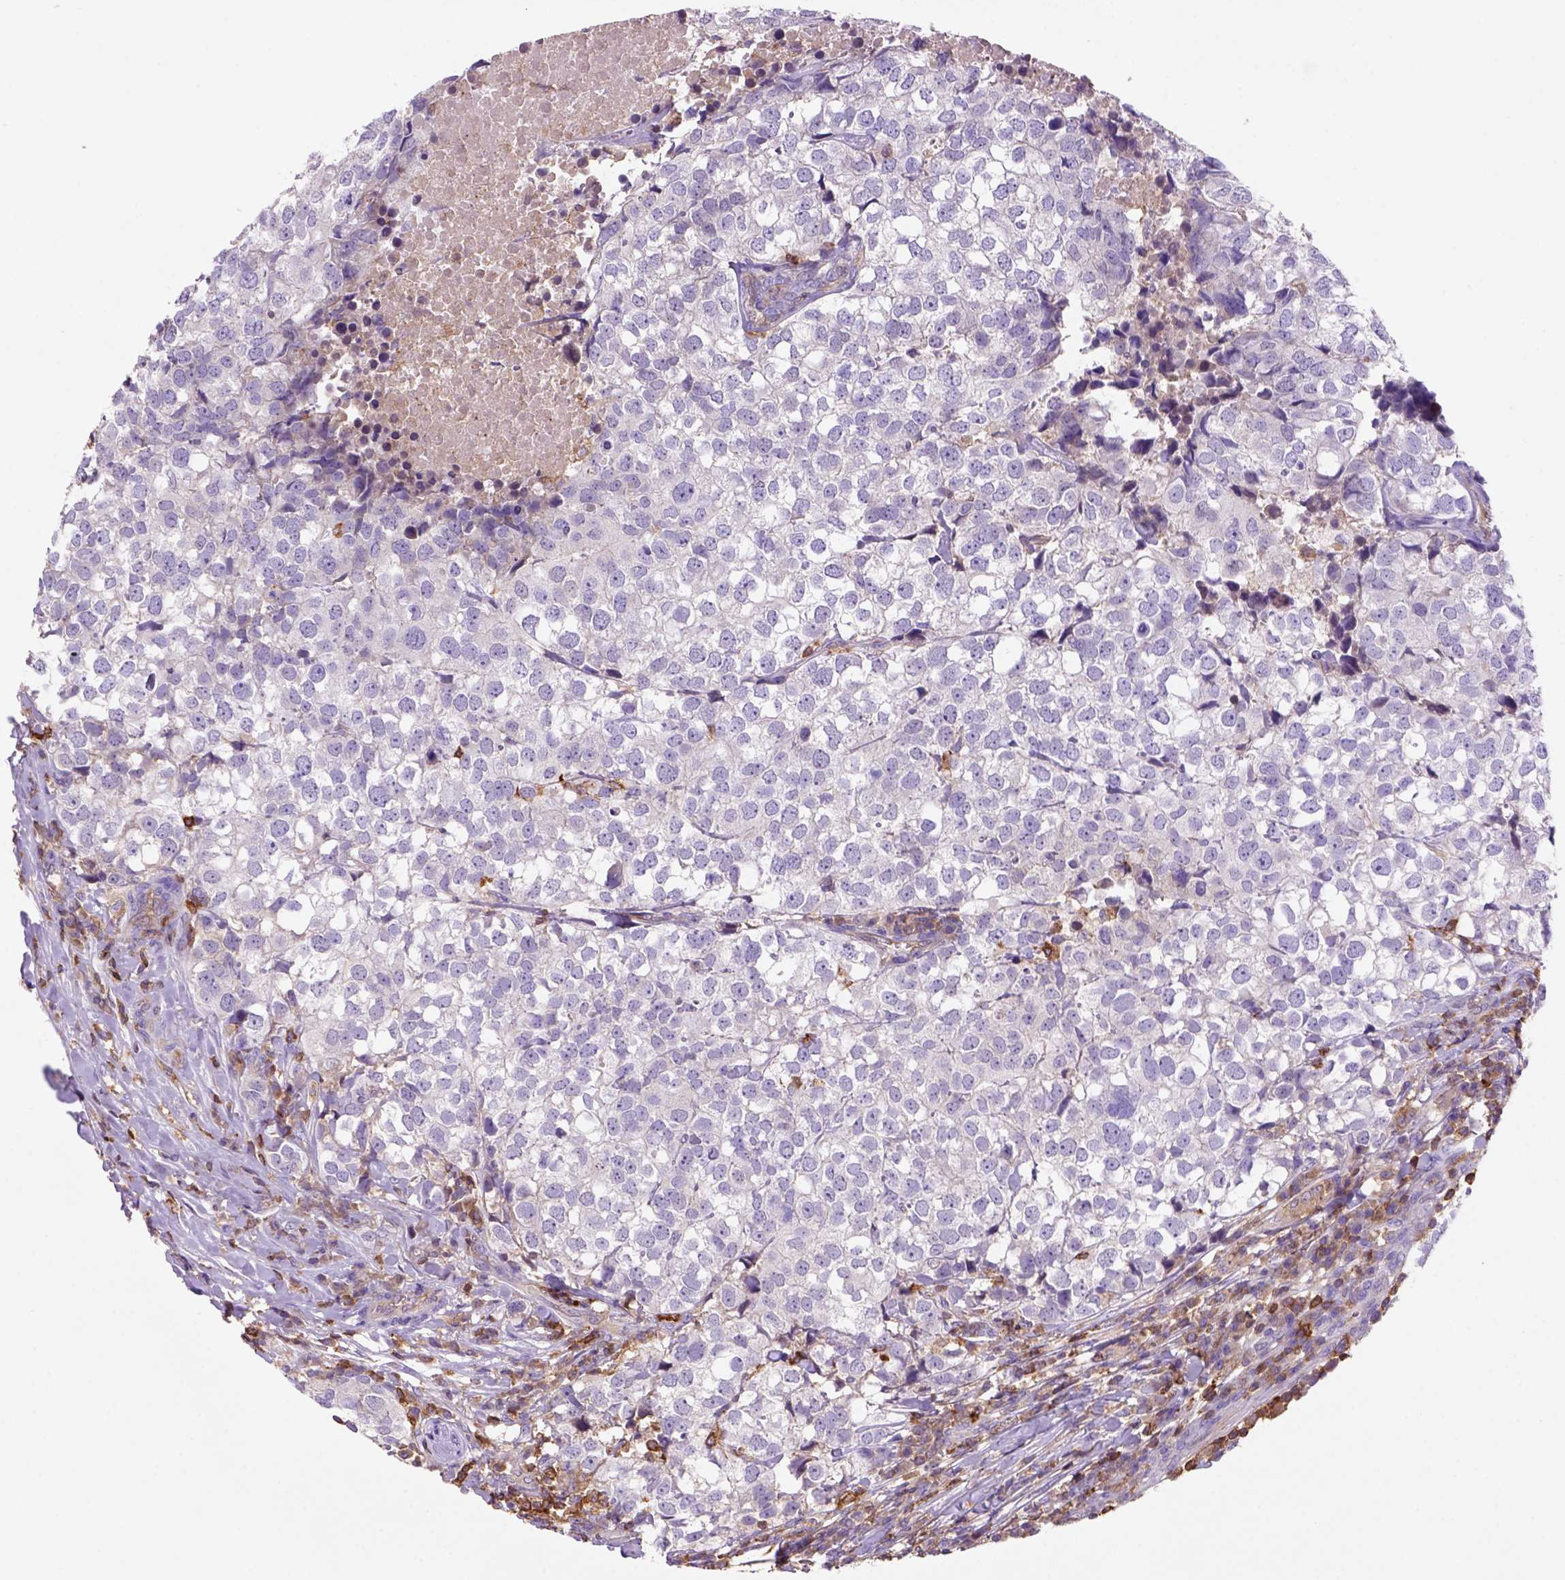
{"staining": {"intensity": "negative", "quantity": "none", "location": "none"}, "tissue": "breast cancer", "cell_type": "Tumor cells", "image_type": "cancer", "snomed": [{"axis": "morphology", "description": "Duct carcinoma"}, {"axis": "topography", "description": "Breast"}], "caption": "Histopathology image shows no protein staining in tumor cells of invasive ductal carcinoma (breast) tissue.", "gene": "INPP5D", "patient": {"sex": "female", "age": 30}}